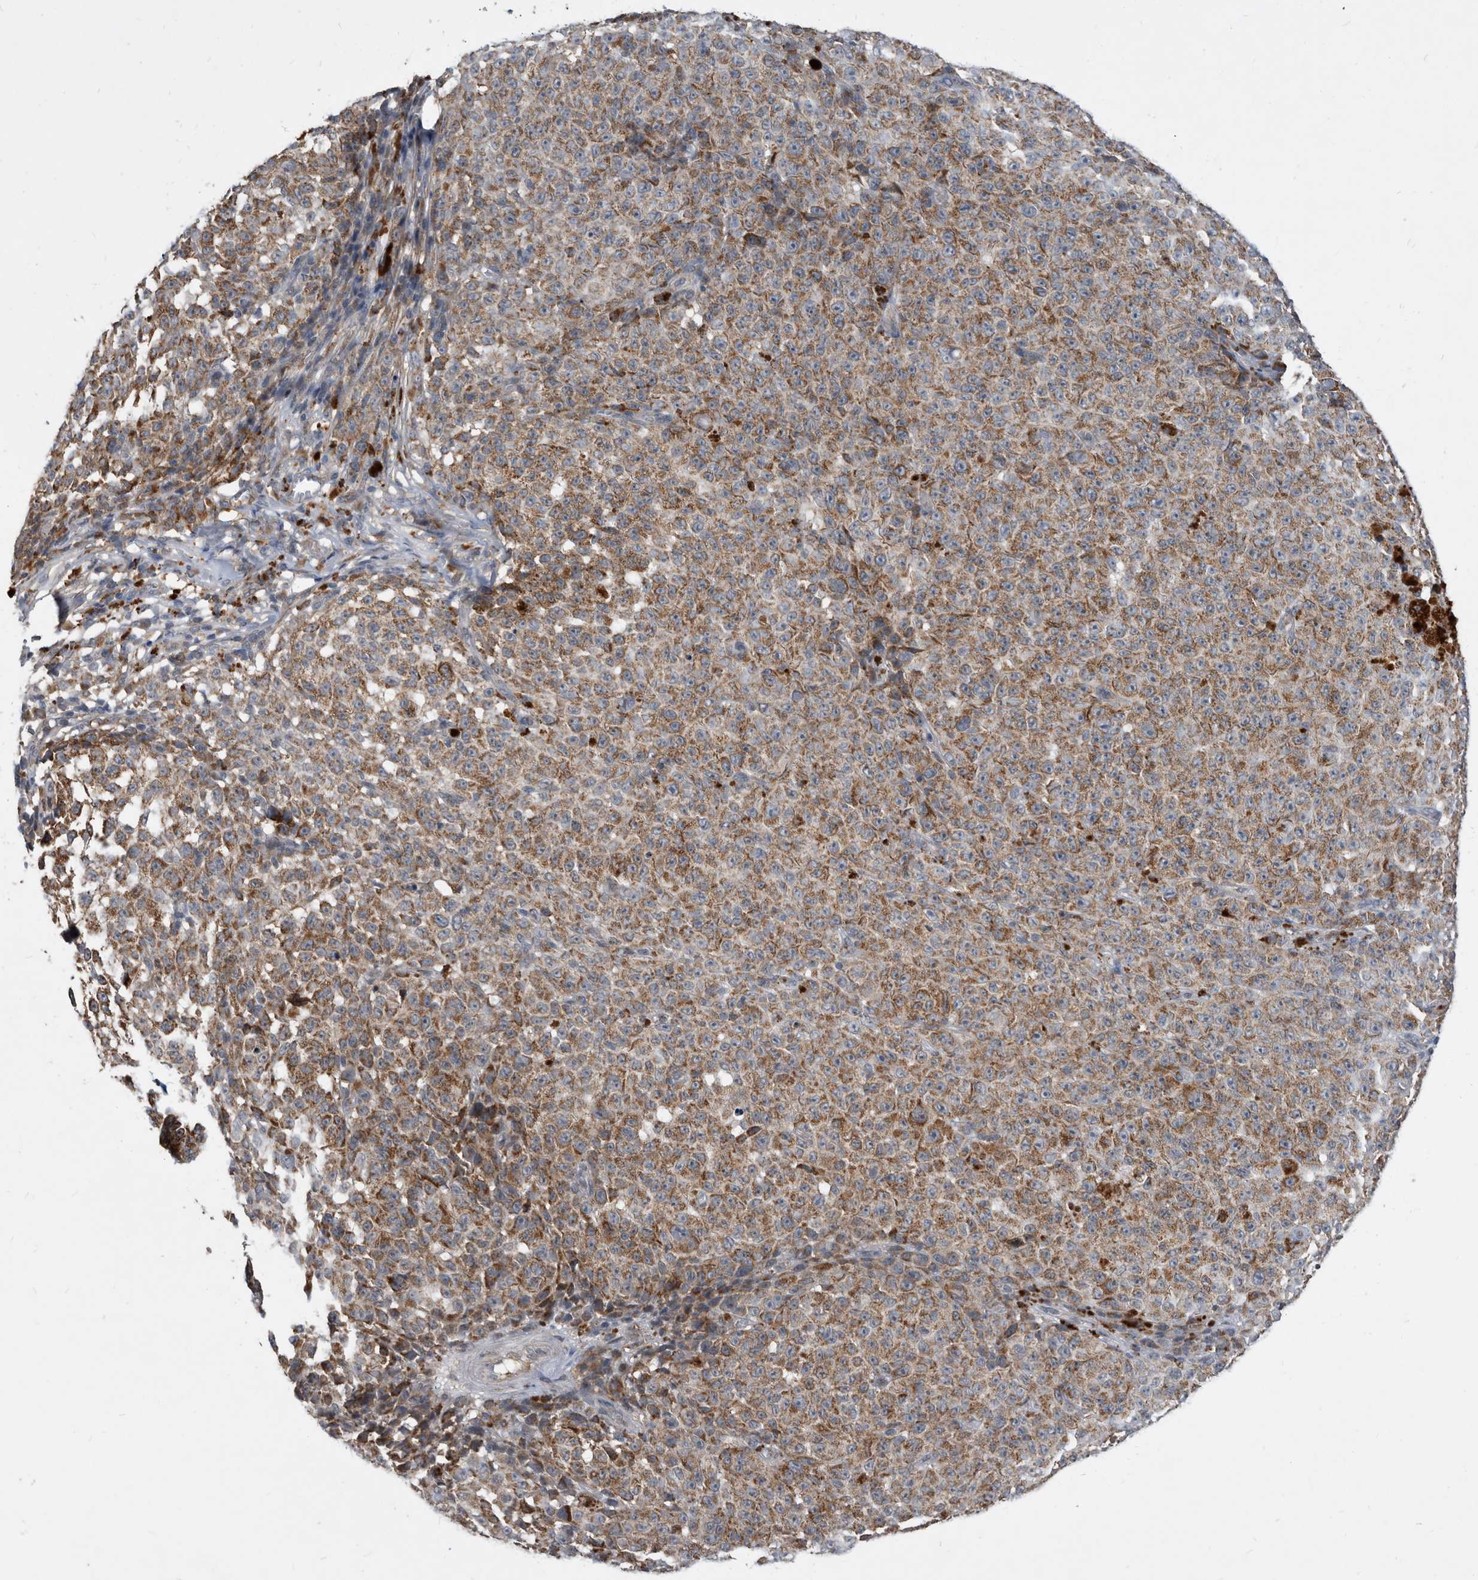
{"staining": {"intensity": "moderate", "quantity": ">75%", "location": "cytoplasmic/membranous"}, "tissue": "melanoma", "cell_type": "Tumor cells", "image_type": "cancer", "snomed": [{"axis": "morphology", "description": "Malignant melanoma, NOS"}, {"axis": "topography", "description": "Skin"}], "caption": "Immunohistochemistry of melanoma shows medium levels of moderate cytoplasmic/membranous staining in about >75% of tumor cells.", "gene": "PI15", "patient": {"sex": "female", "age": 82}}